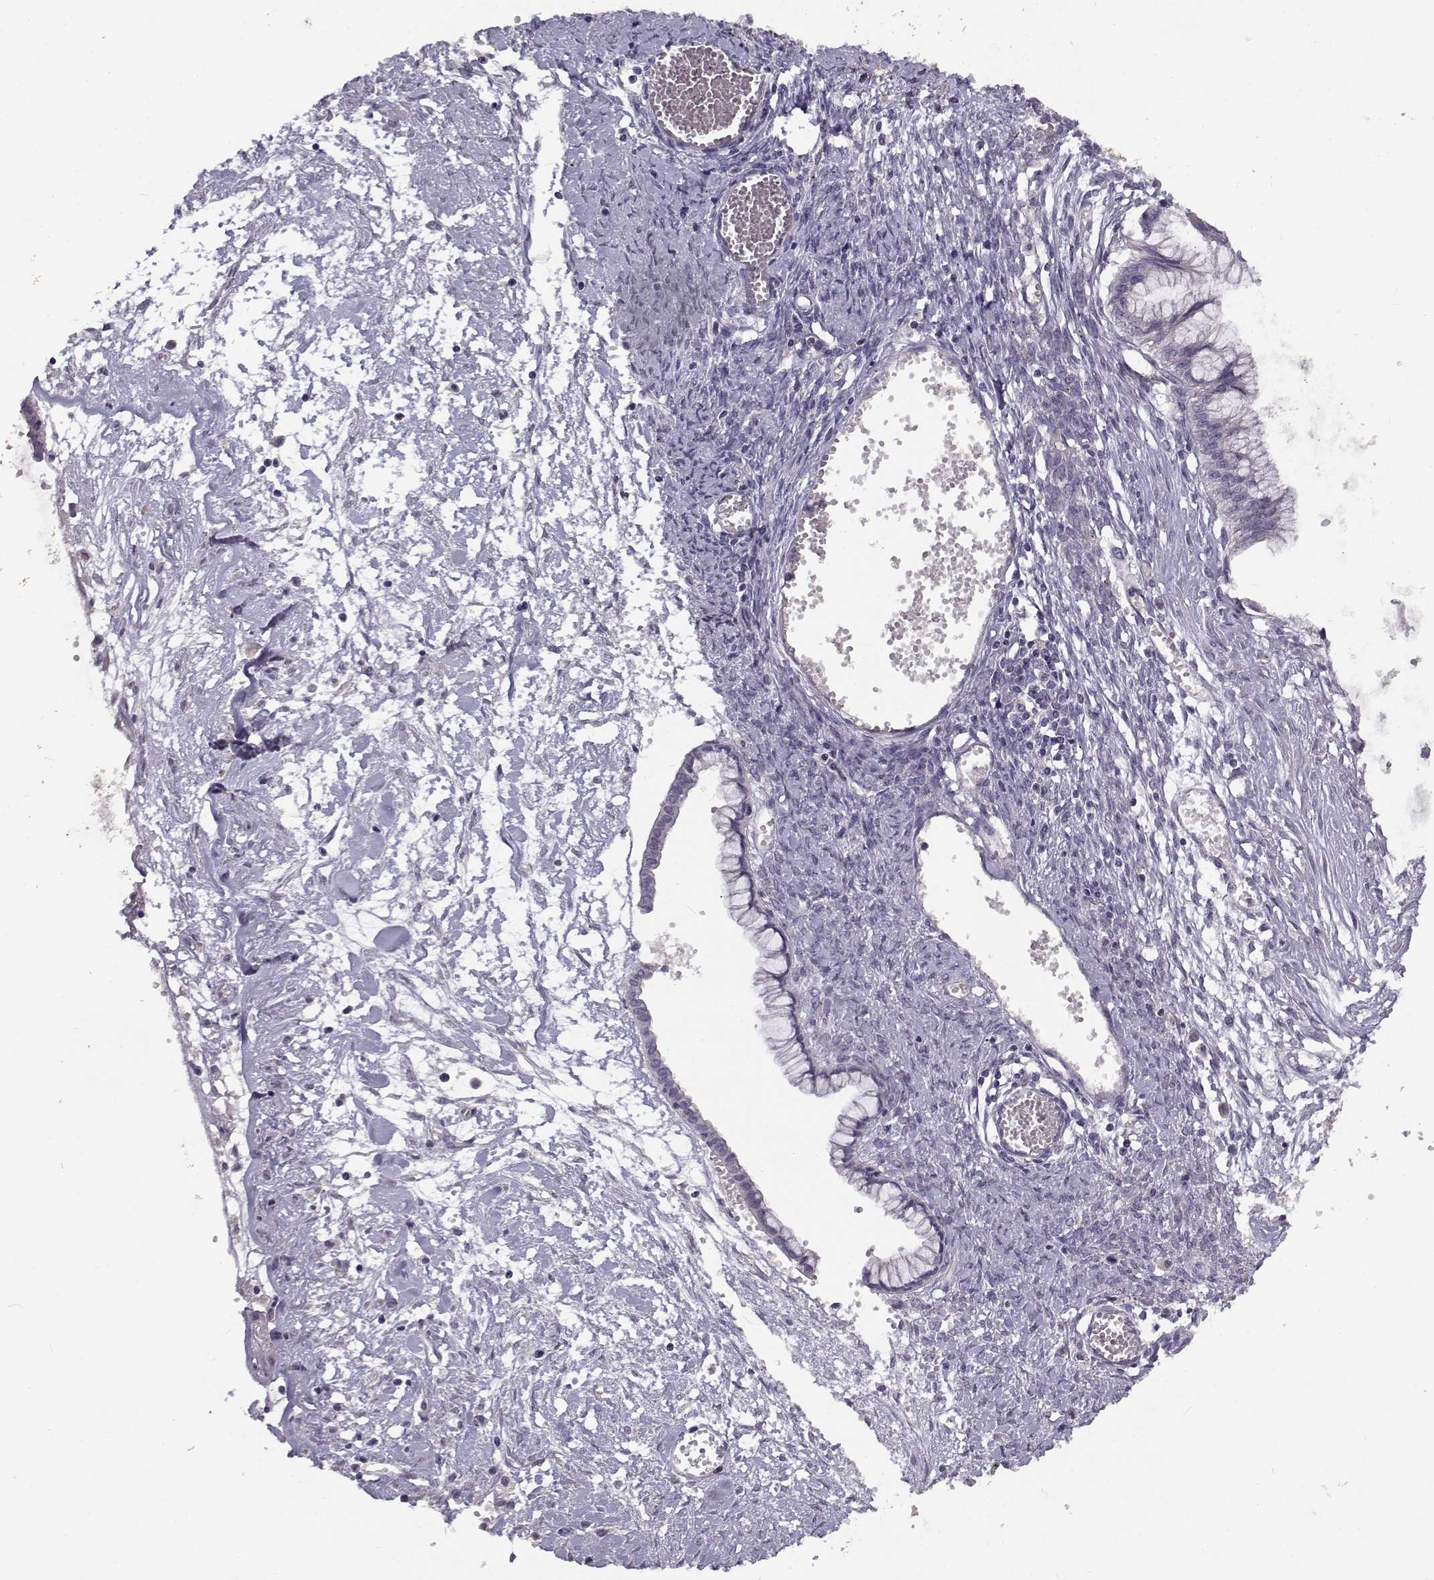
{"staining": {"intensity": "negative", "quantity": "none", "location": "none"}, "tissue": "ovarian cancer", "cell_type": "Tumor cells", "image_type": "cancer", "snomed": [{"axis": "morphology", "description": "Cystadenocarcinoma, mucinous, NOS"}, {"axis": "topography", "description": "Ovary"}], "caption": "The IHC micrograph has no significant expression in tumor cells of ovarian cancer (mucinous cystadenocarcinoma) tissue.", "gene": "TMEM145", "patient": {"sex": "female", "age": 67}}